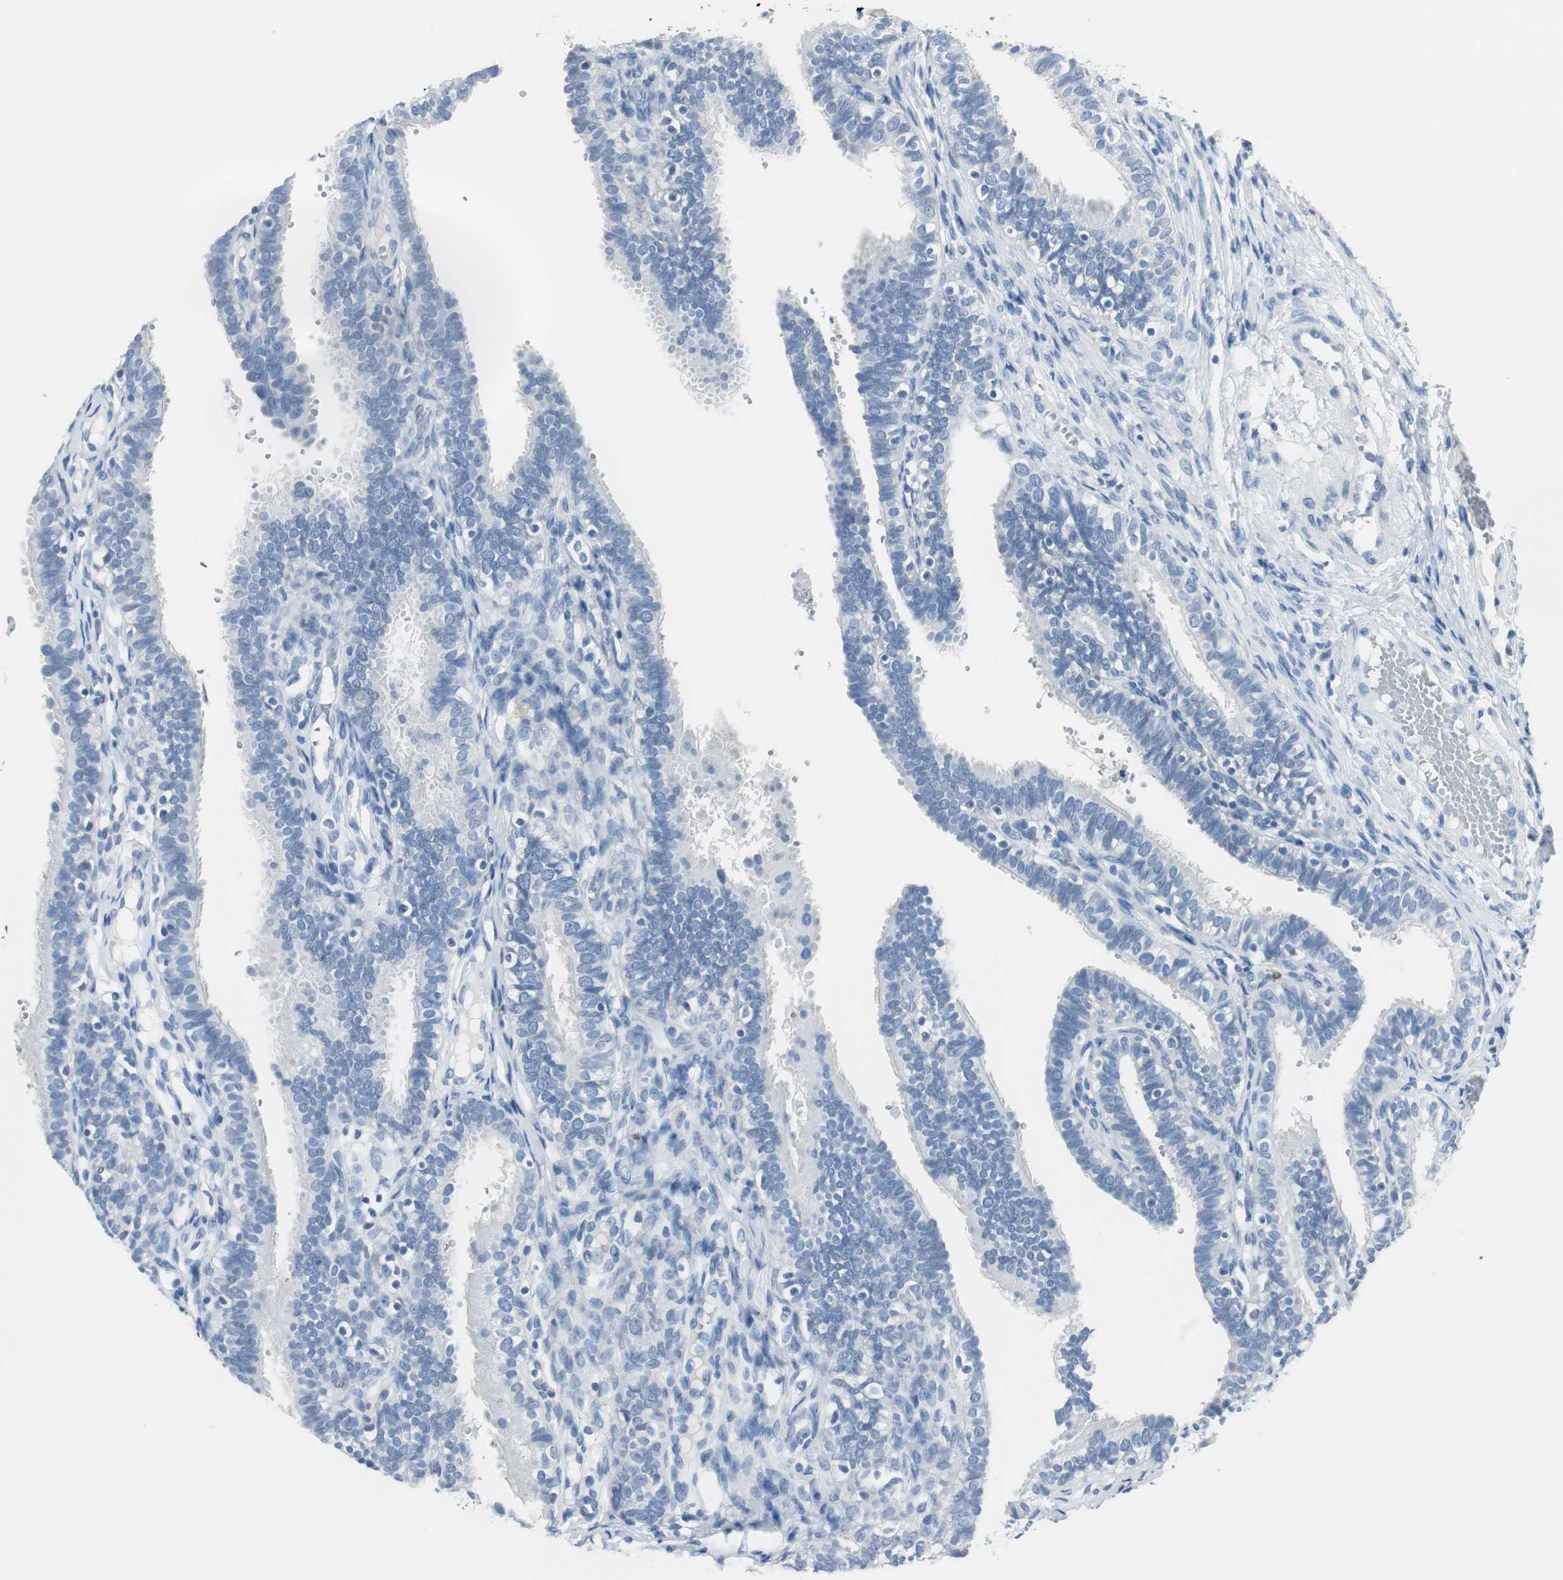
{"staining": {"intensity": "negative", "quantity": "none", "location": "none"}, "tissue": "fallopian tube", "cell_type": "Glandular cells", "image_type": "normal", "snomed": [{"axis": "morphology", "description": "Normal tissue, NOS"}, {"axis": "topography", "description": "Fallopian tube"}, {"axis": "topography", "description": "Placenta"}], "caption": "An immunohistochemistry photomicrograph of benign fallopian tube is shown. There is no staining in glandular cells of fallopian tube. (Stains: DAB IHC with hematoxylin counter stain, Microscopy: brightfield microscopy at high magnification).", "gene": "FBP1", "patient": {"sex": "female", "age": 34}}